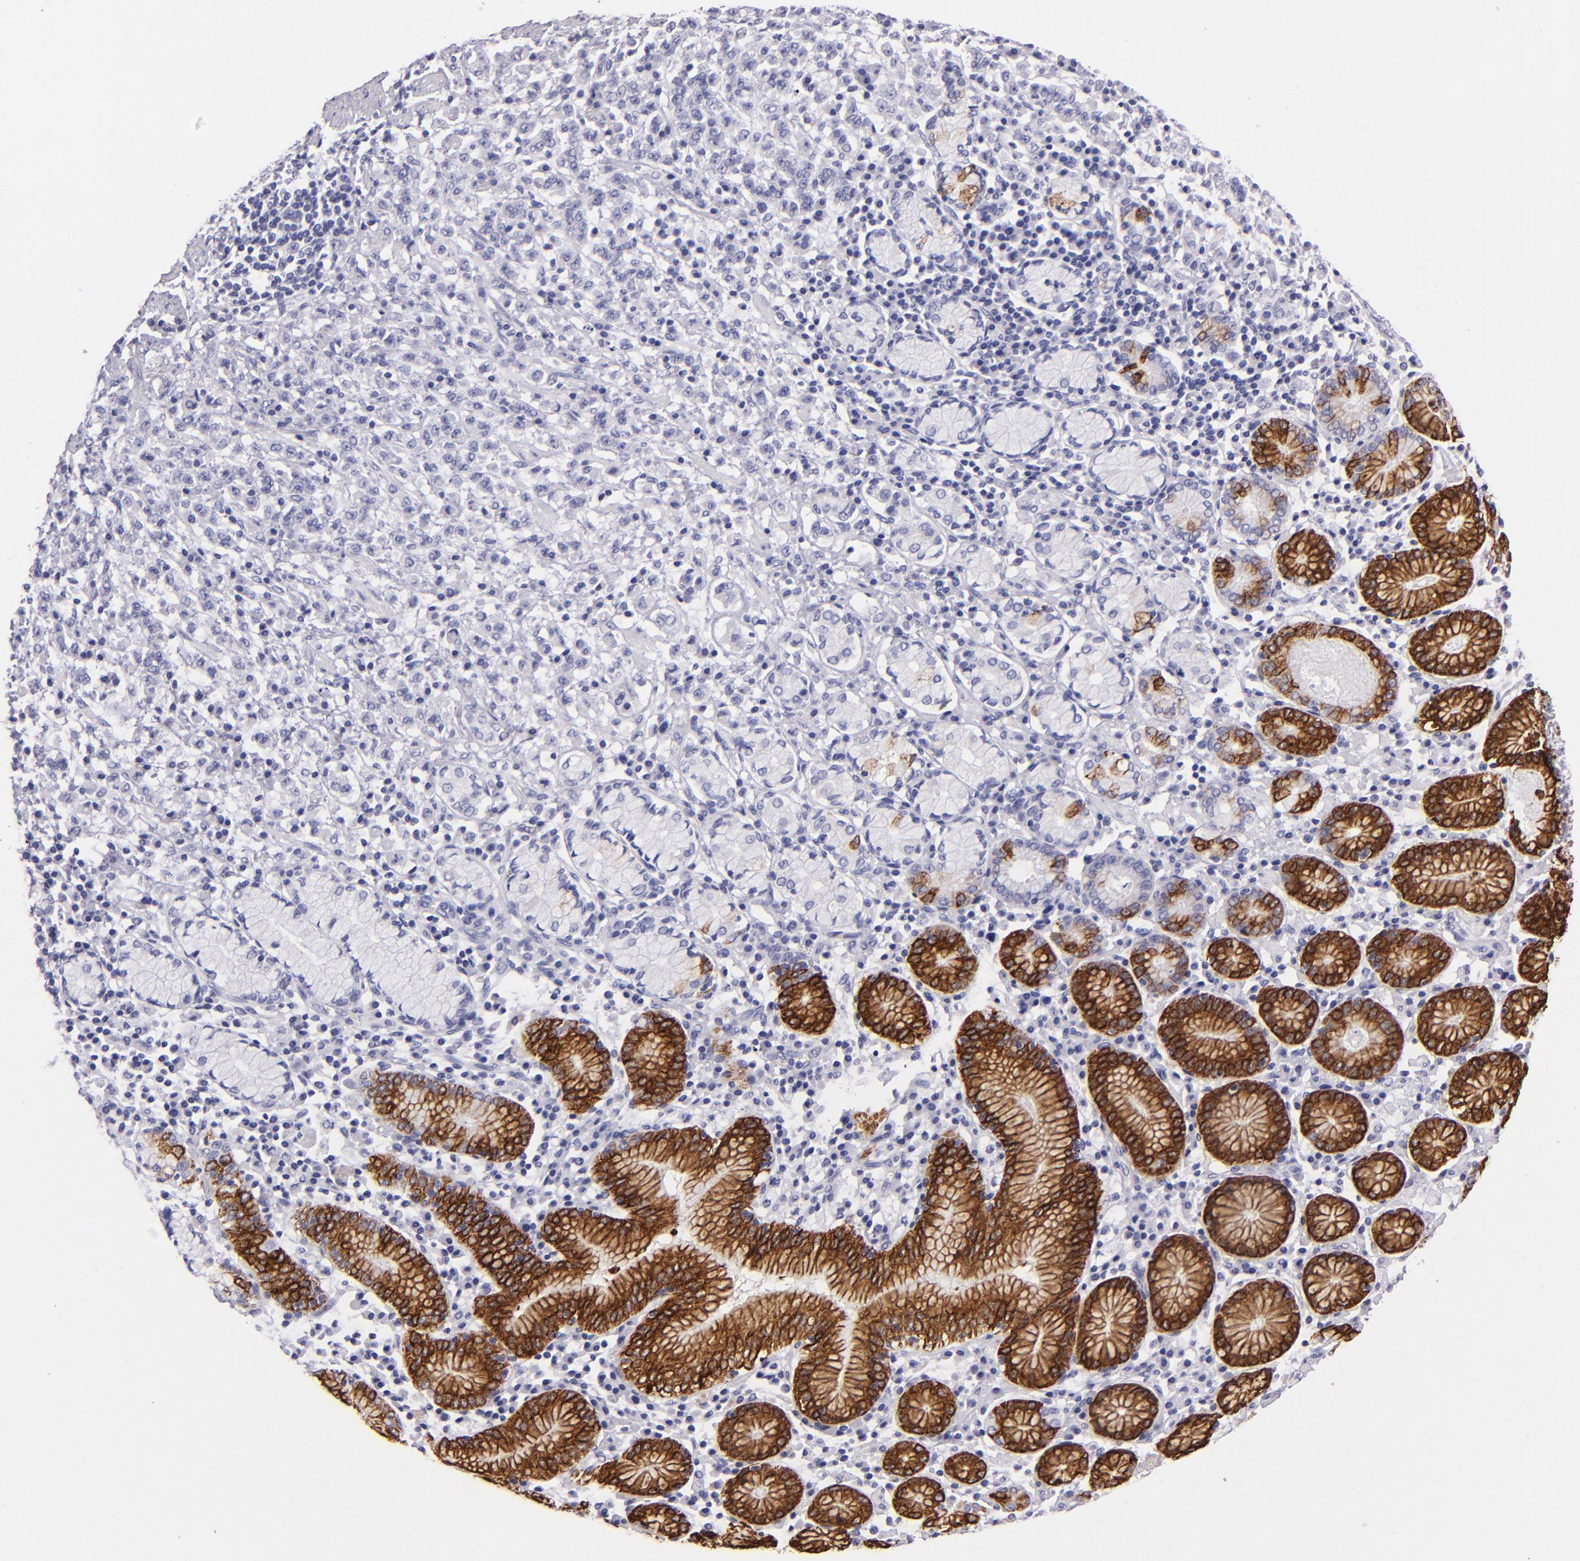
{"staining": {"intensity": "negative", "quantity": "none", "location": "none"}, "tissue": "stomach cancer", "cell_type": "Tumor cells", "image_type": "cancer", "snomed": [{"axis": "morphology", "description": "Adenocarcinoma, NOS"}, {"axis": "topography", "description": "Stomach, lower"}], "caption": "There is no significant staining in tumor cells of stomach cancer.", "gene": "MUC5AC", "patient": {"sex": "male", "age": 88}}